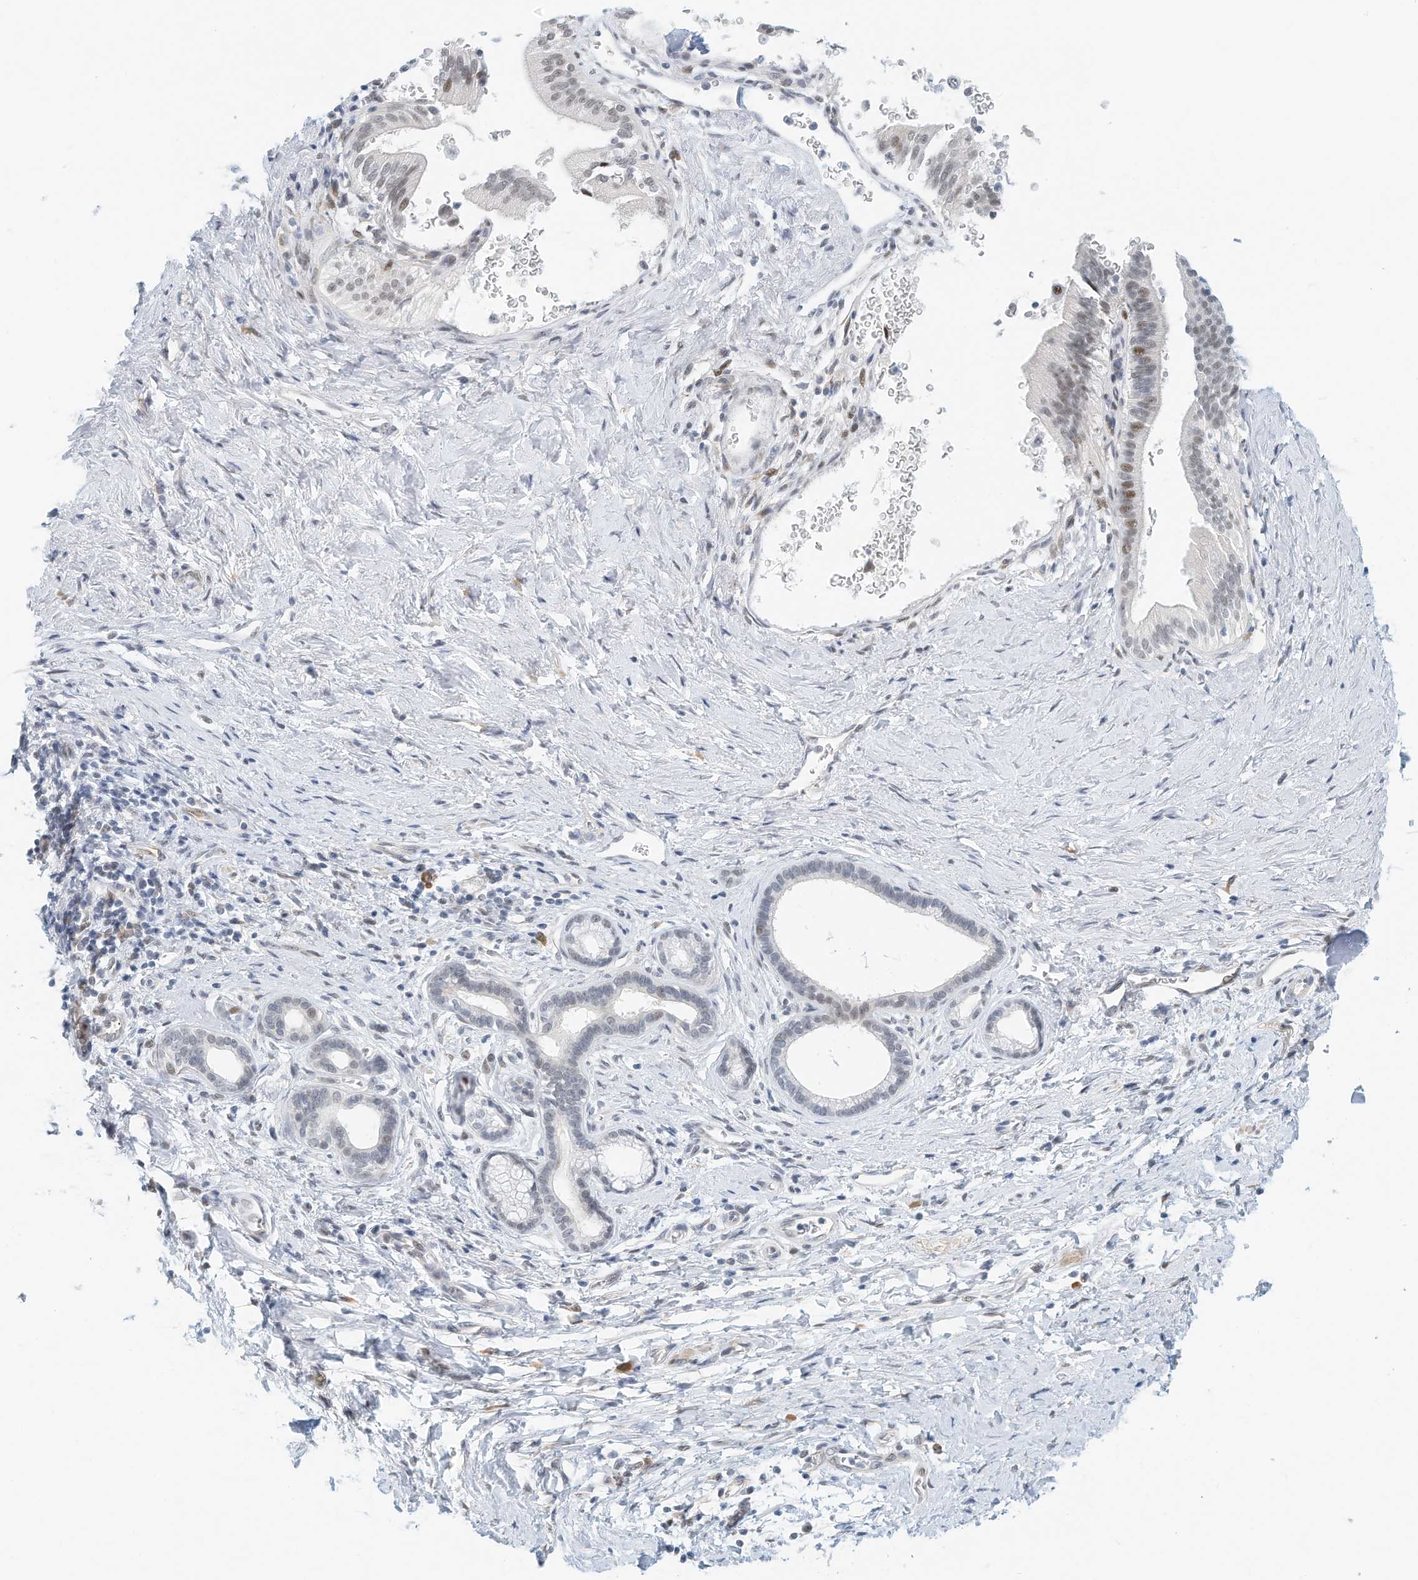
{"staining": {"intensity": "weak", "quantity": "<25%", "location": "nuclear"}, "tissue": "pancreatic cancer", "cell_type": "Tumor cells", "image_type": "cancer", "snomed": [{"axis": "morphology", "description": "Adenocarcinoma, NOS"}, {"axis": "topography", "description": "Pancreas"}], "caption": "IHC of pancreatic cancer (adenocarcinoma) demonstrates no positivity in tumor cells.", "gene": "ARHGAP28", "patient": {"sex": "female", "age": 72}}